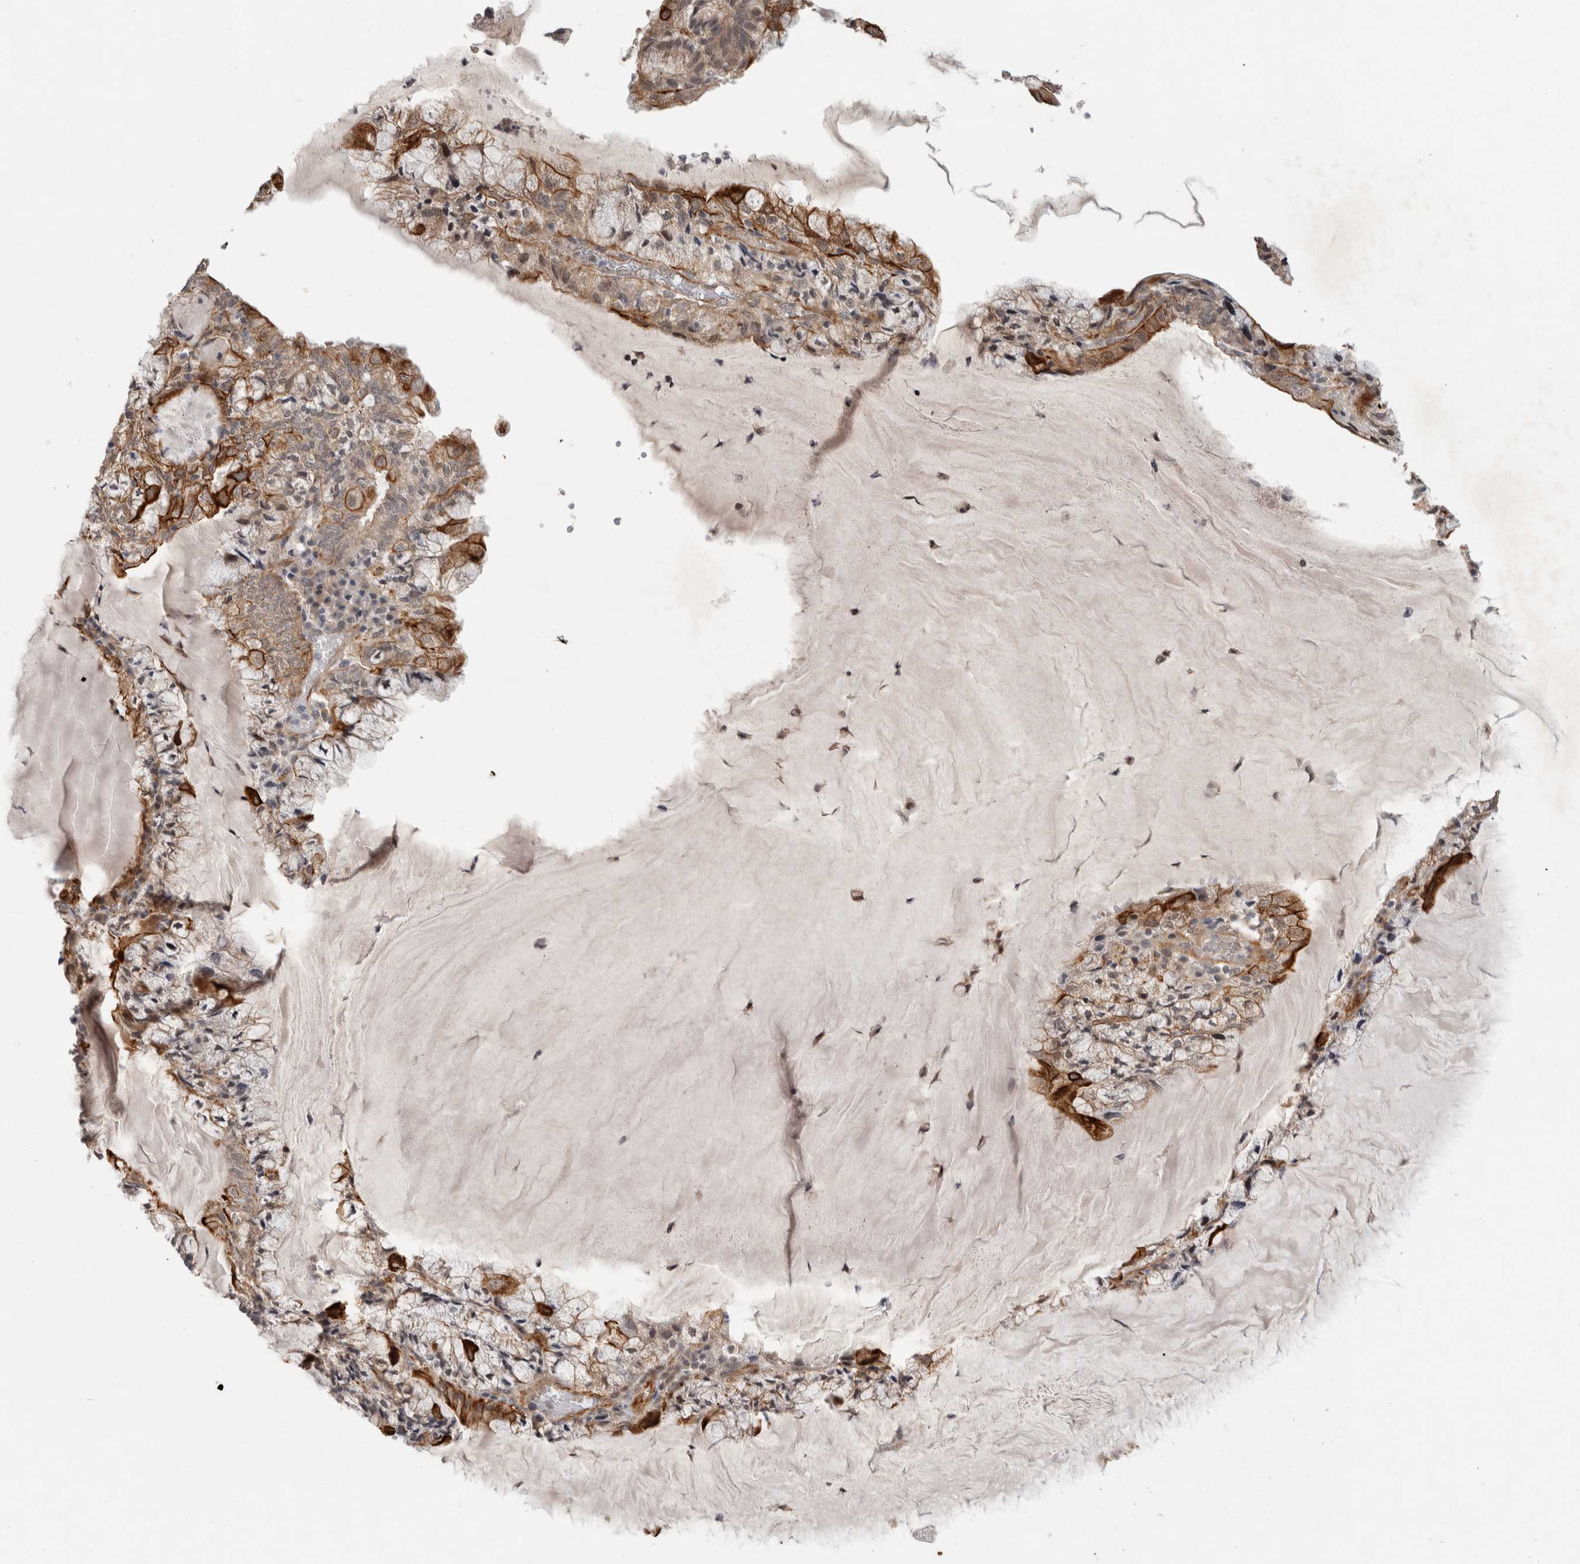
{"staining": {"intensity": "moderate", "quantity": "25%-75%", "location": "cytoplasmic/membranous"}, "tissue": "endometrial cancer", "cell_type": "Tumor cells", "image_type": "cancer", "snomed": [{"axis": "morphology", "description": "Adenocarcinoma, NOS"}, {"axis": "topography", "description": "Endometrium"}], "caption": "This is an image of IHC staining of endometrial adenocarcinoma, which shows moderate positivity in the cytoplasmic/membranous of tumor cells.", "gene": "CRISPLD1", "patient": {"sex": "female", "age": 81}}